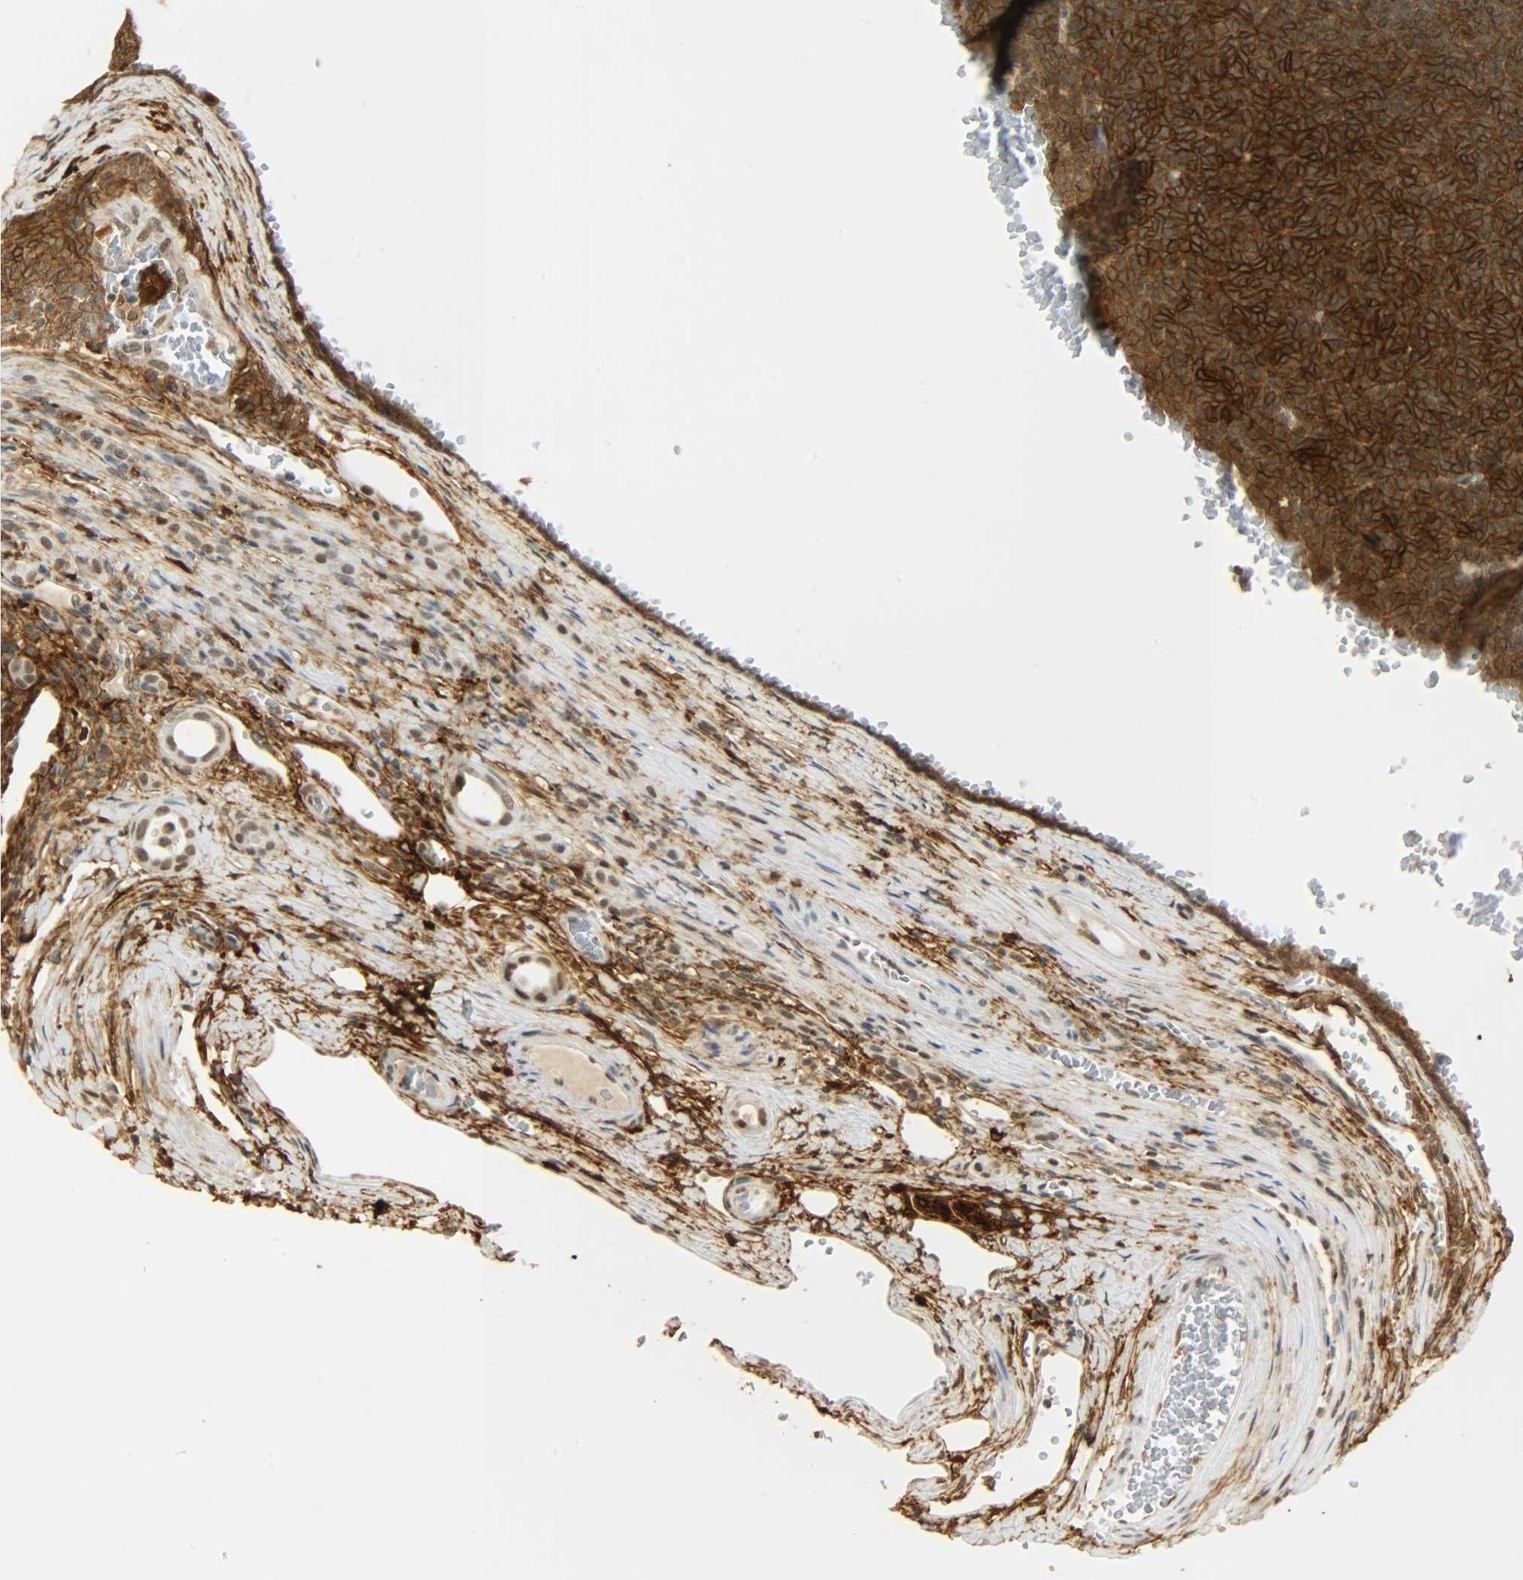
{"staining": {"intensity": "strong", "quantity": ">75%", "location": "cytoplasmic/membranous"}, "tissue": "renal cancer", "cell_type": "Tumor cells", "image_type": "cancer", "snomed": [{"axis": "morphology", "description": "Neoplasm, malignant, NOS"}, {"axis": "topography", "description": "Kidney"}], "caption": "Protein expression analysis of renal malignant neoplasm displays strong cytoplasmic/membranous expression in approximately >75% of tumor cells.", "gene": "NGFR", "patient": {"sex": "male", "age": 28}}